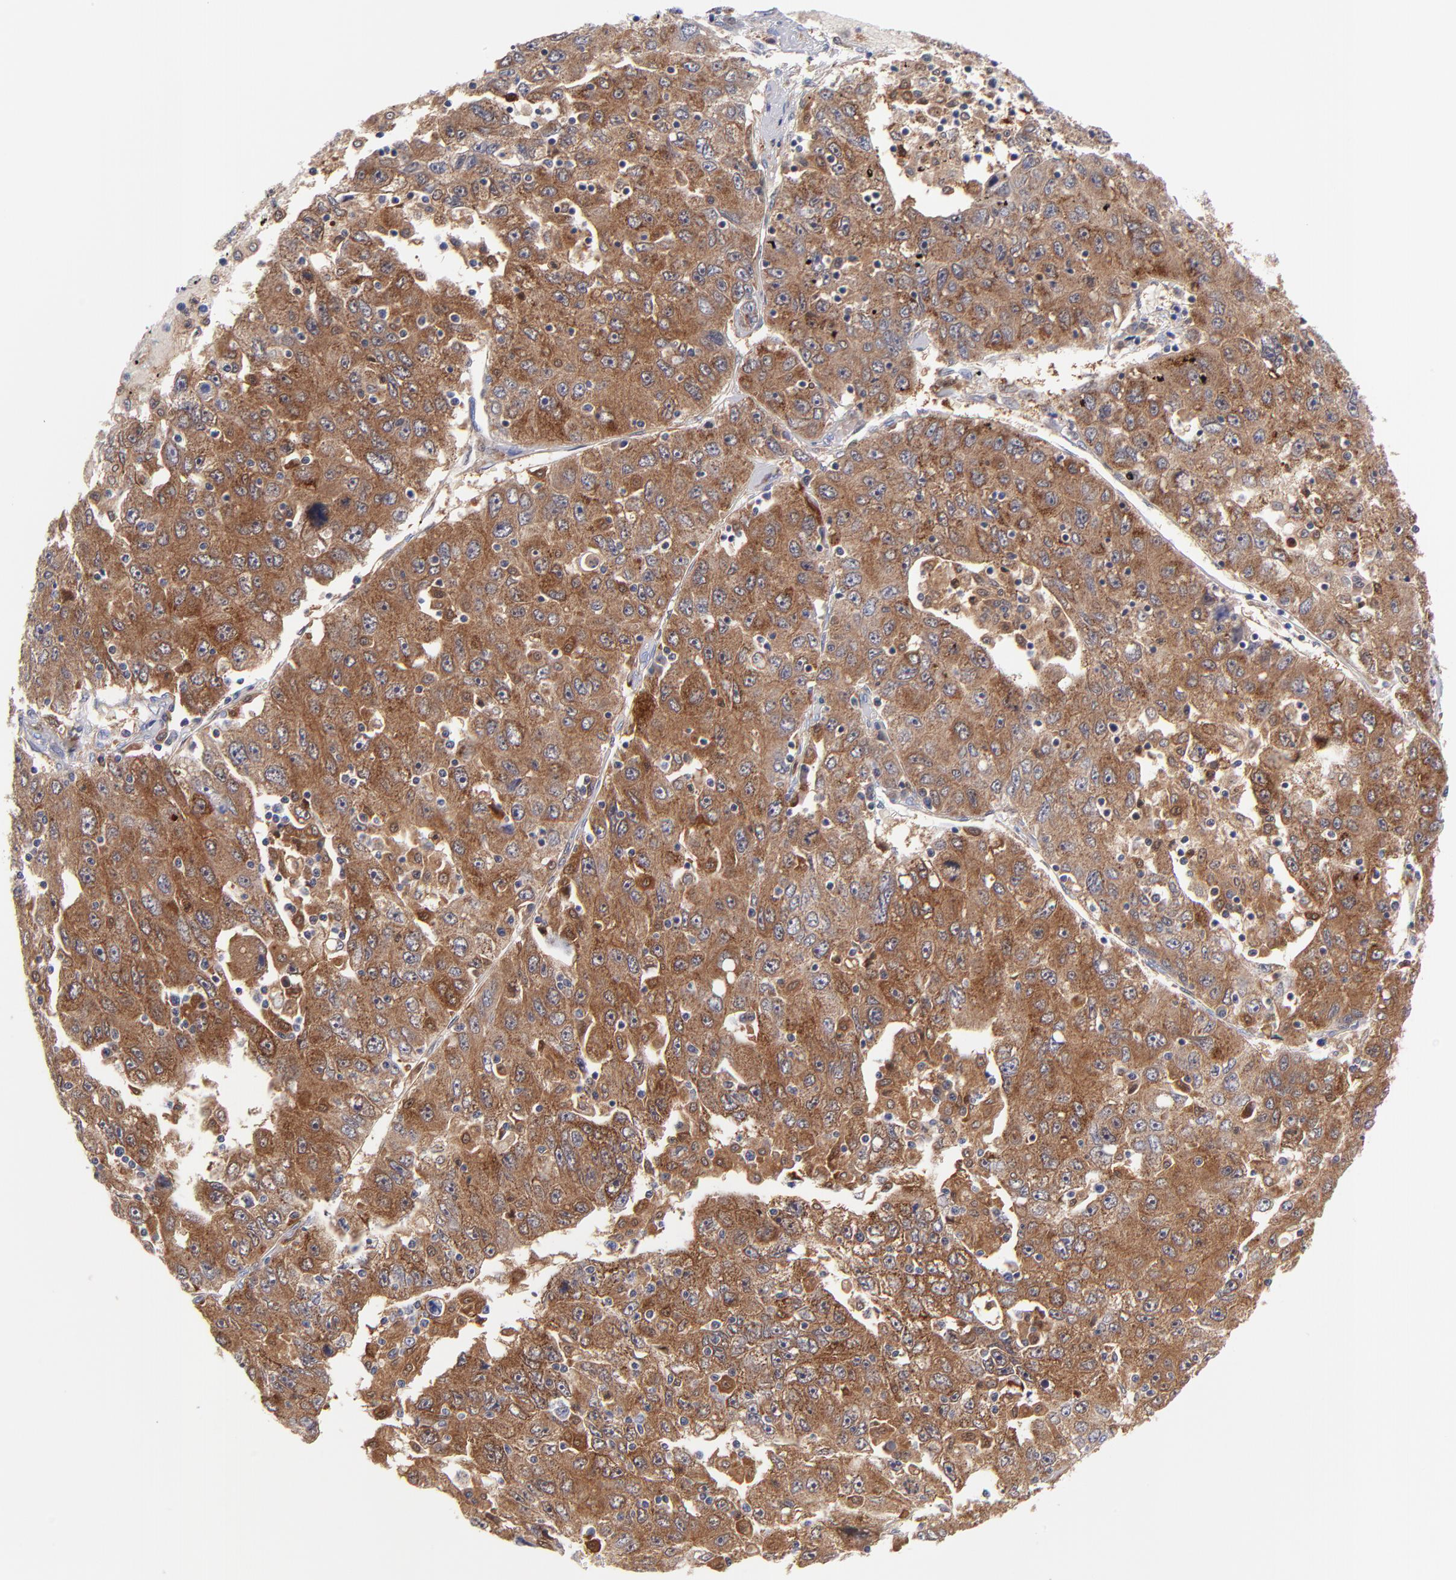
{"staining": {"intensity": "moderate", "quantity": ">75%", "location": "cytoplasmic/membranous"}, "tissue": "liver cancer", "cell_type": "Tumor cells", "image_type": "cancer", "snomed": [{"axis": "morphology", "description": "Carcinoma, Hepatocellular, NOS"}, {"axis": "topography", "description": "Liver"}], "caption": "IHC staining of liver hepatocellular carcinoma, which displays medium levels of moderate cytoplasmic/membranous expression in about >75% of tumor cells indicating moderate cytoplasmic/membranous protein staining. The staining was performed using DAB (3,3'-diaminobenzidine) (brown) for protein detection and nuclei were counterstained in hematoxylin (blue).", "gene": "BID", "patient": {"sex": "male", "age": 49}}